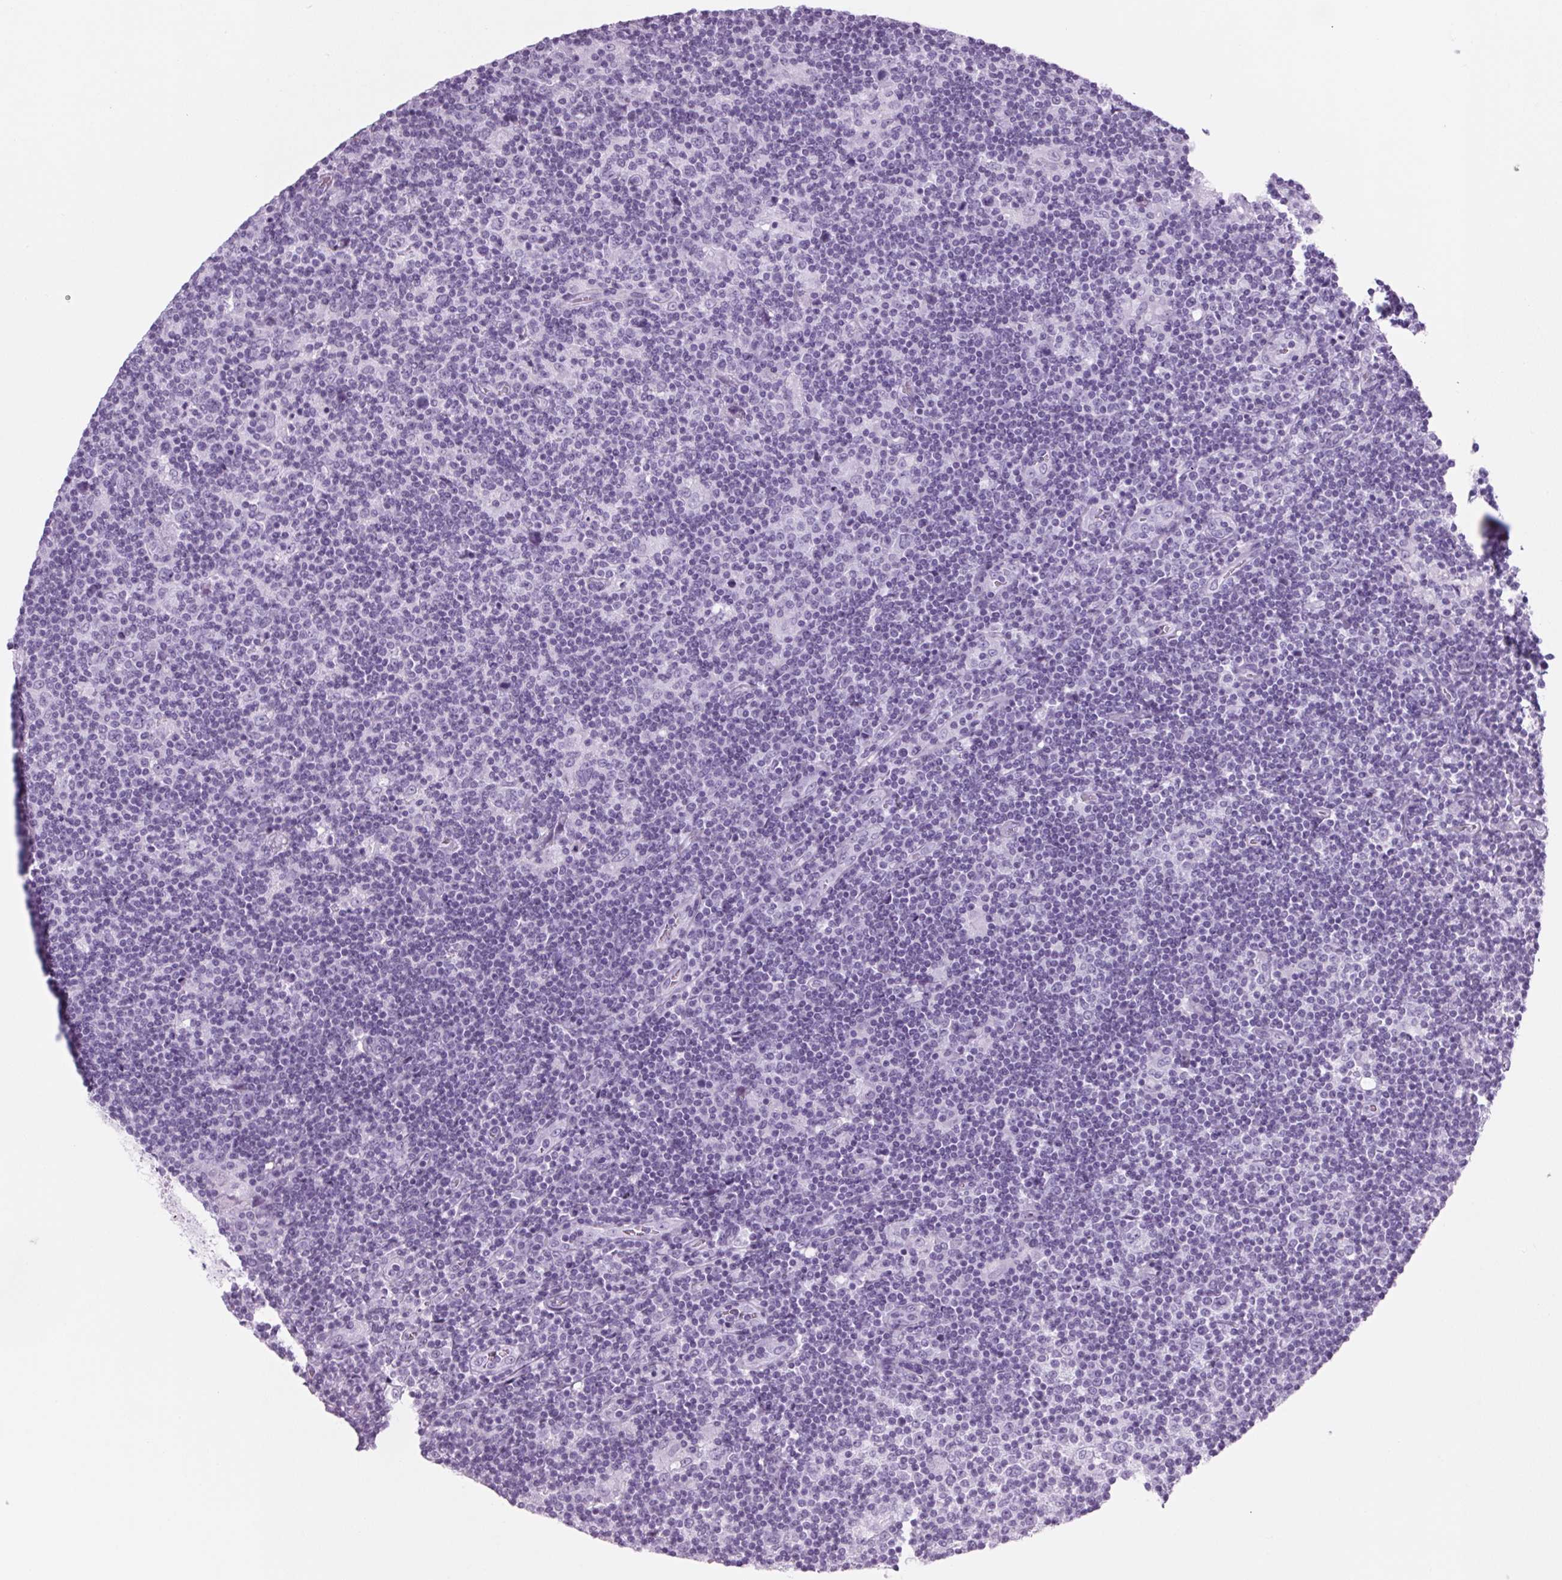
{"staining": {"intensity": "negative", "quantity": "none", "location": "none"}, "tissue": "lymphoma", "cell_type": "Tumor cells", "image_type": "cancer", "snomed": [{"axis": "morphology", "description": "Hodgkin's disease, NOS"}, {"axis": "topography", "description": "Lymph node"}], "caption": "A micrograph of human Hodgkin's disease is negative for staining in tumor cells. (DAB immunohistochemistry, high magnification).", "gene": "PPP1R1A", "patient": {"sex": "male", "age": 40}}